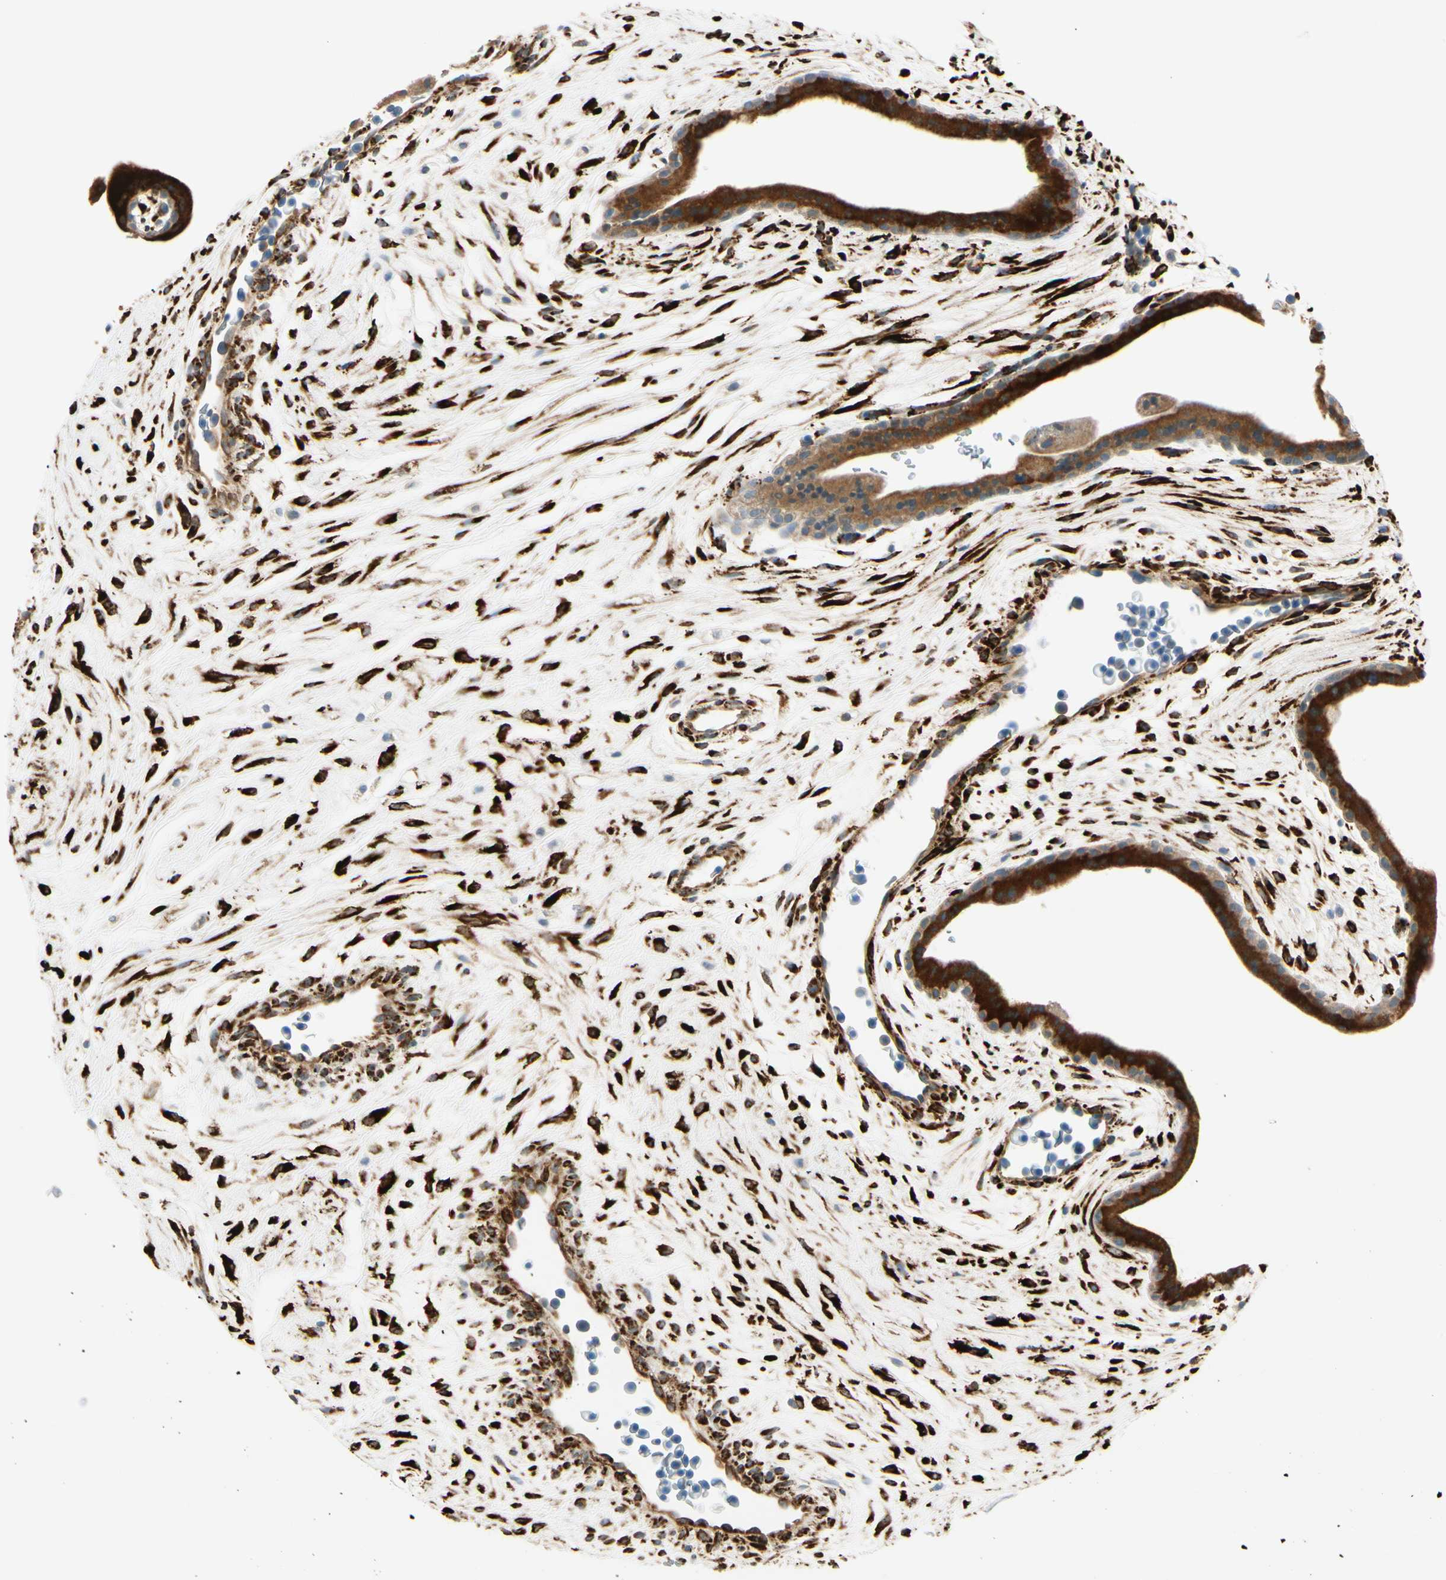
{"staining": {"intensity": "strong", "quantity": ">75%", "location": "cytoplasmic/membranous"}, "tissue": "placenta", "cell_type": "Trophoblastic cells", "image_type": "normal", "snomed": [{"axis": "morphology", "description": "Normal tissue, NOS"}, {"axis": "topography", "description": "Placenta"}], "caption": "Protein analysis of unremarkable placenta shows strong cytoplasmic/membranous expression in approximately >75% of trophoblastic cells.", "gene": "FKBP7", "patient": {"sex": "female", "age": 35}}